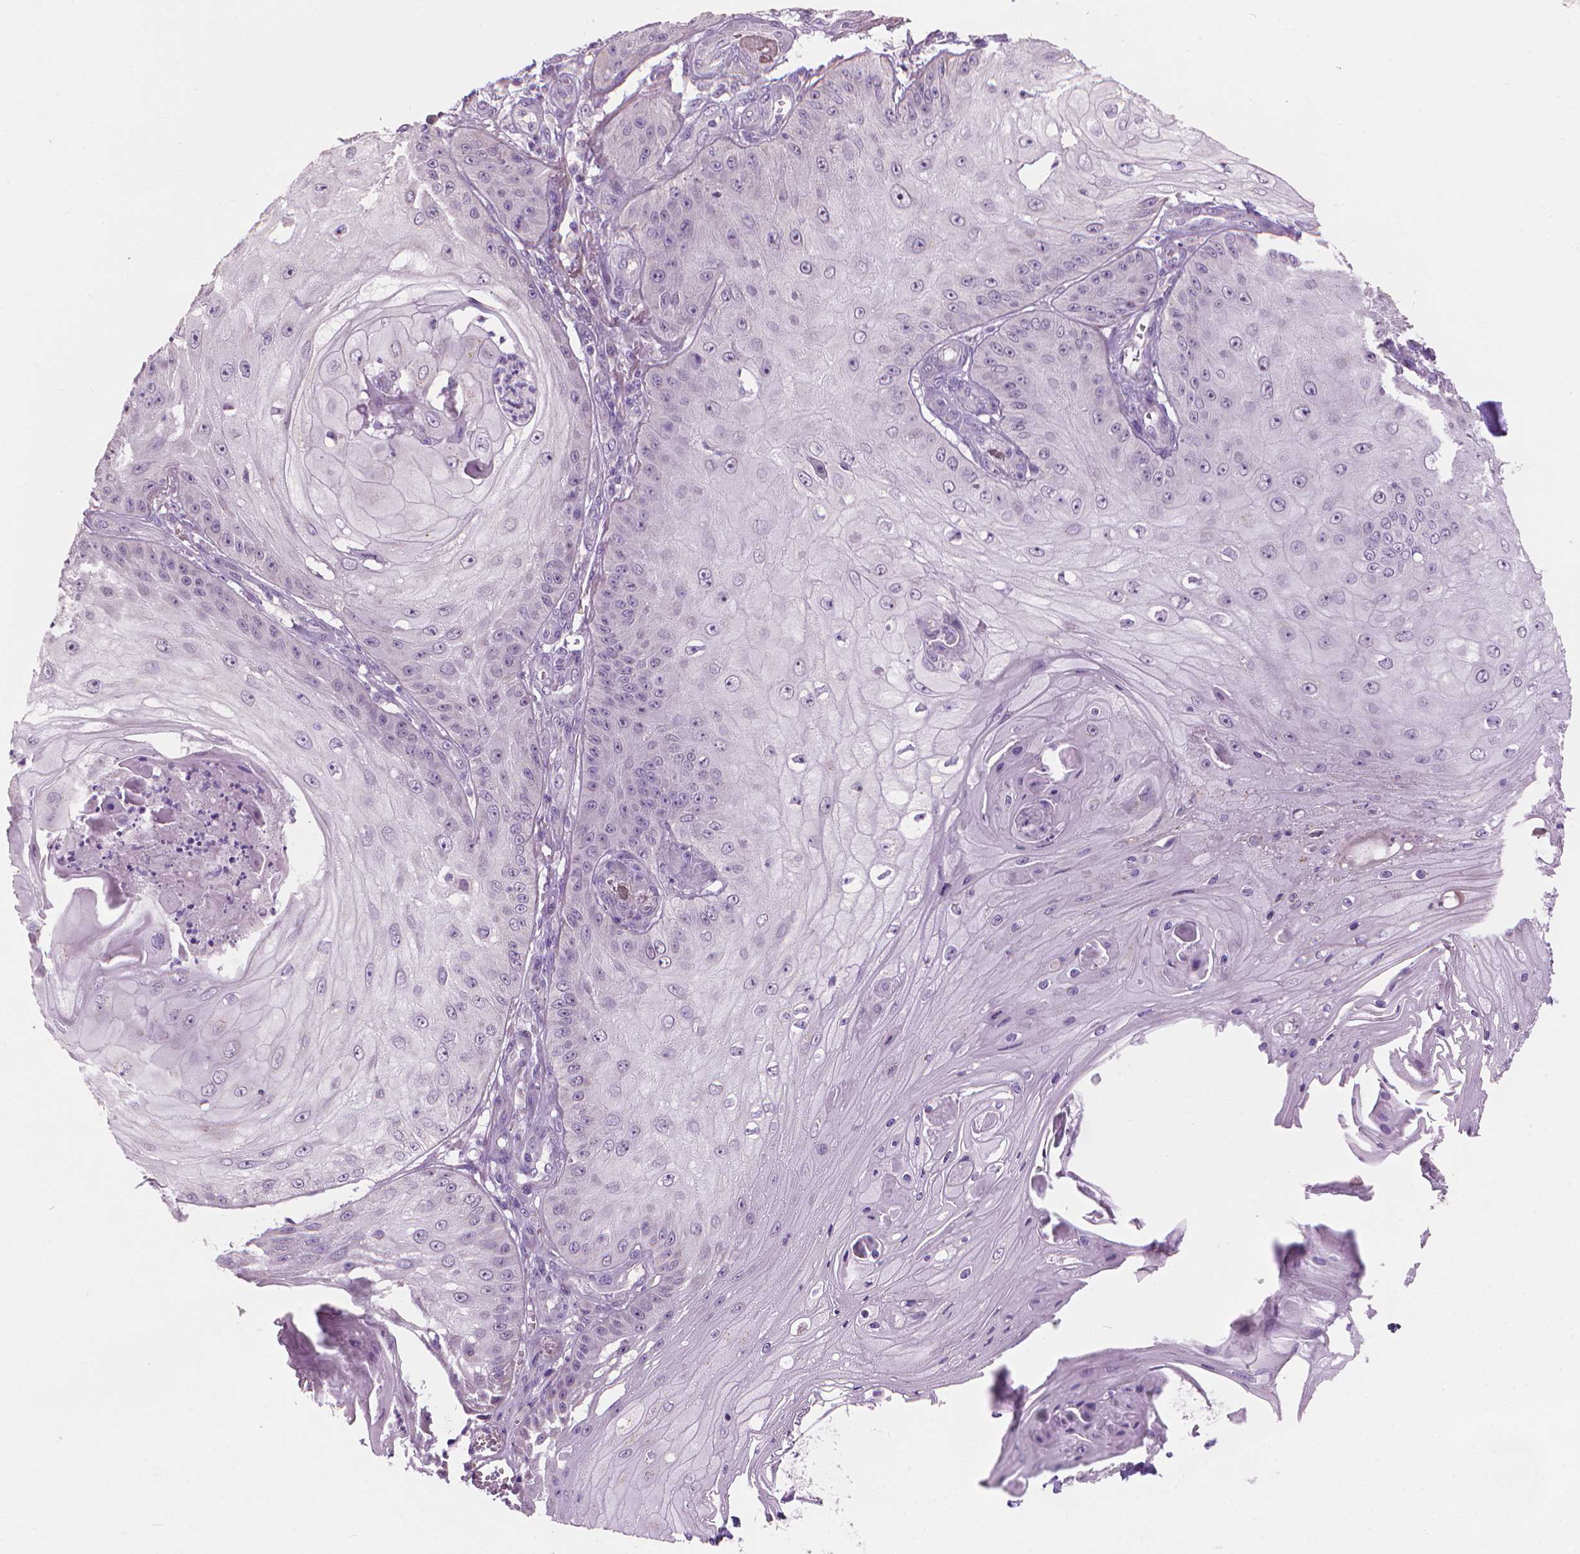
{"staining": {"intensity": "negative", "quantity": "none", "location": "none"}, "tissue": "skin cancer", "cell_type": "Tumor cells", "image_type": "cancer", "snomed": [{"axis": "morphology", "description": "Squamous cell carcinoma, NOS"}, {"axis": "topography", "description": "Skin"}], "caption": "IHC of human skin cancer displays no positivity in tumor cells.", "gene": "CFAP126", "patient": {"sex": "male", "age": 70}}